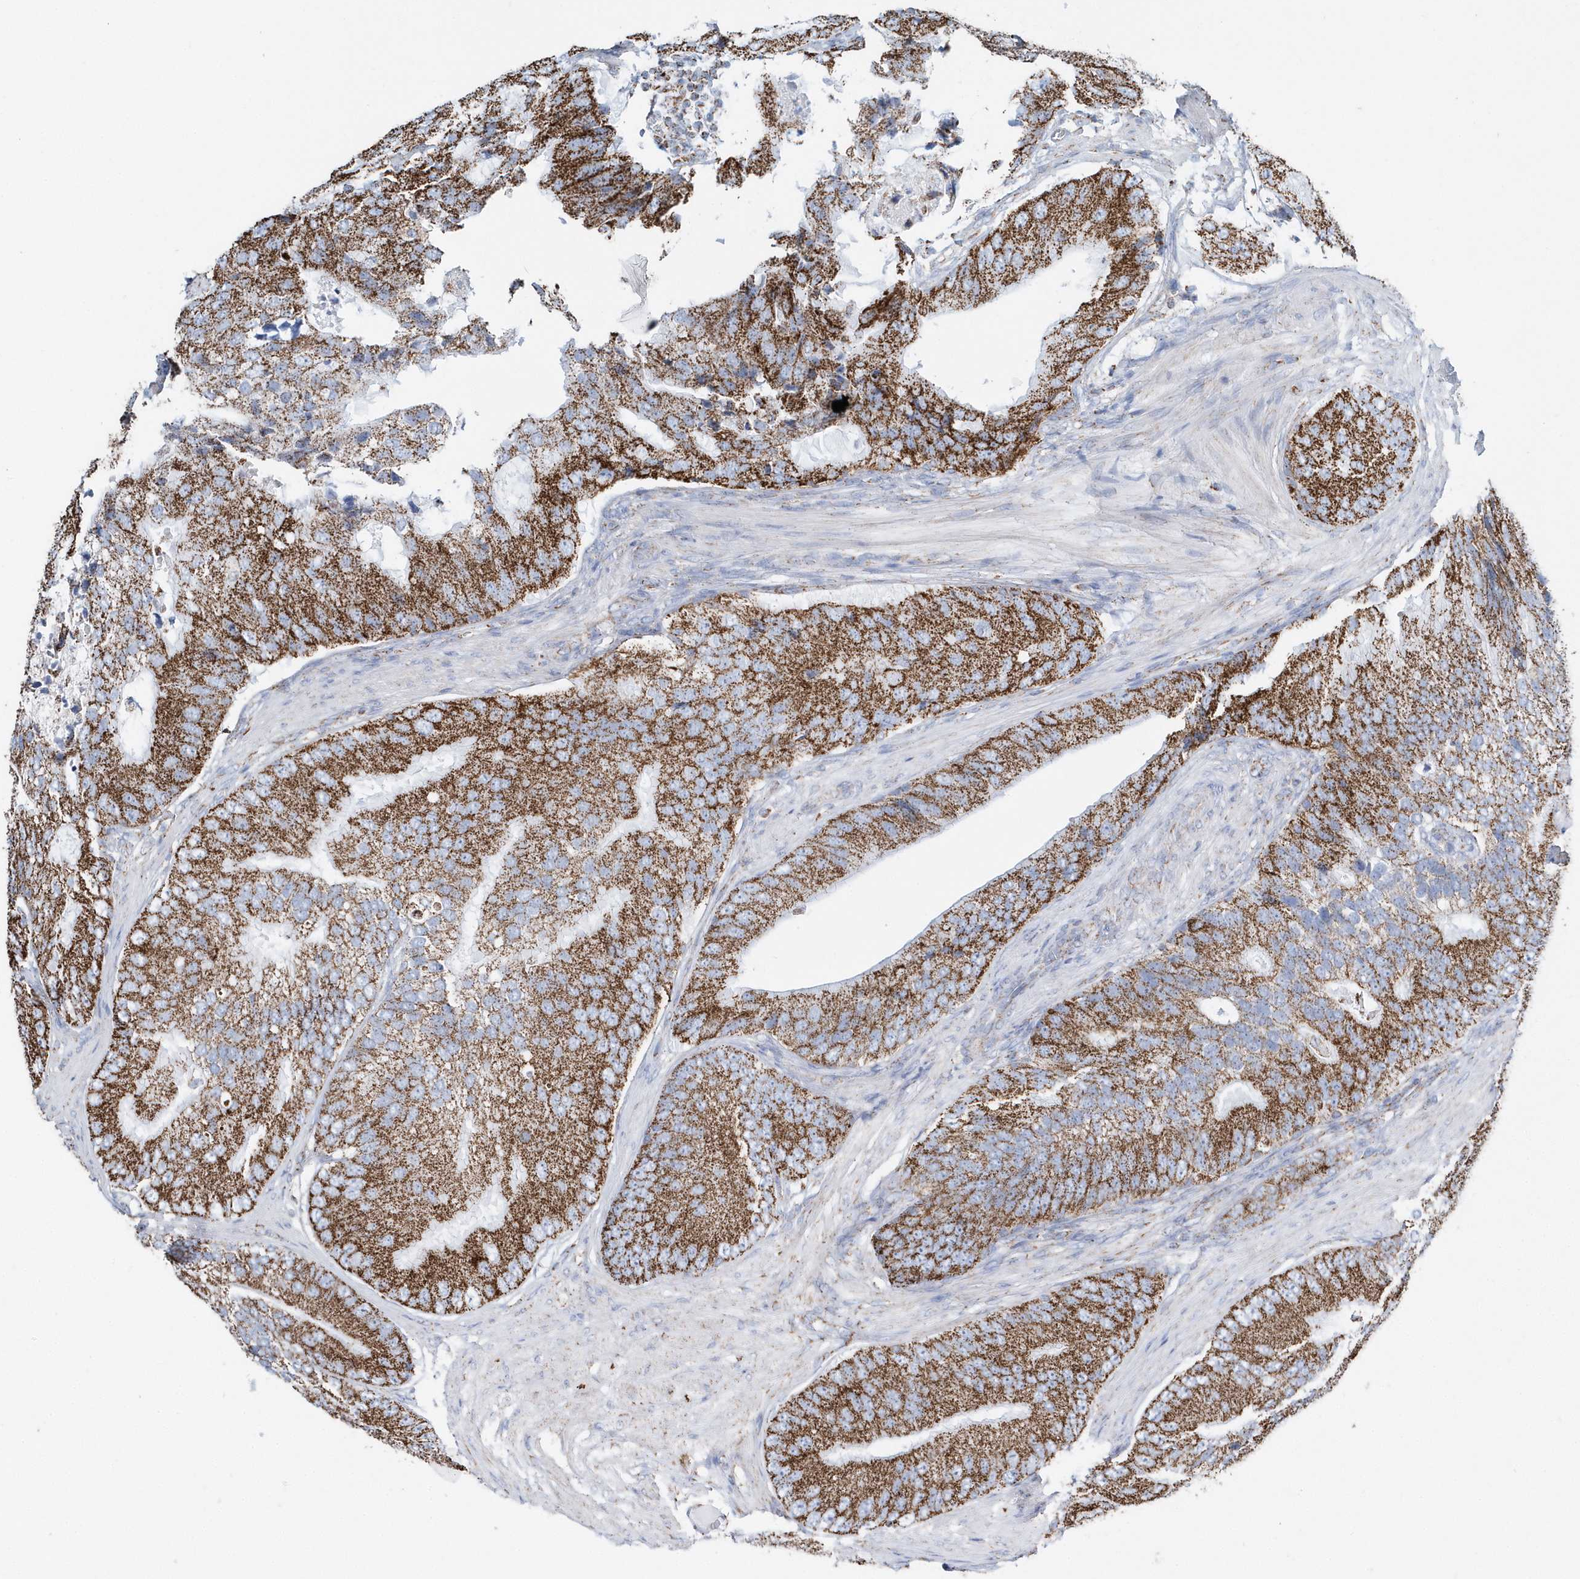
{"staining": {"intensity": "moderate", "quantity": ">75%", "location": "cytoplasmic/membranous"}, "tissue": "prostate cancer", "cell_type": "Tumor cells", "image_type": "cancer", "snomed": [{"axis": "morphology", "description": "Adenocarcinoma, High grade"}, {"axis": "topography", "description": "Prostate"}], "caption": "Protein staining reveals moderate cytoplasmic/membranous expression in about >75% of tumor cells in adenocarcinoma (high-grade) (prostate).", "gene": "TMCO6", "patient": {"sex": "male", "age": 70}}